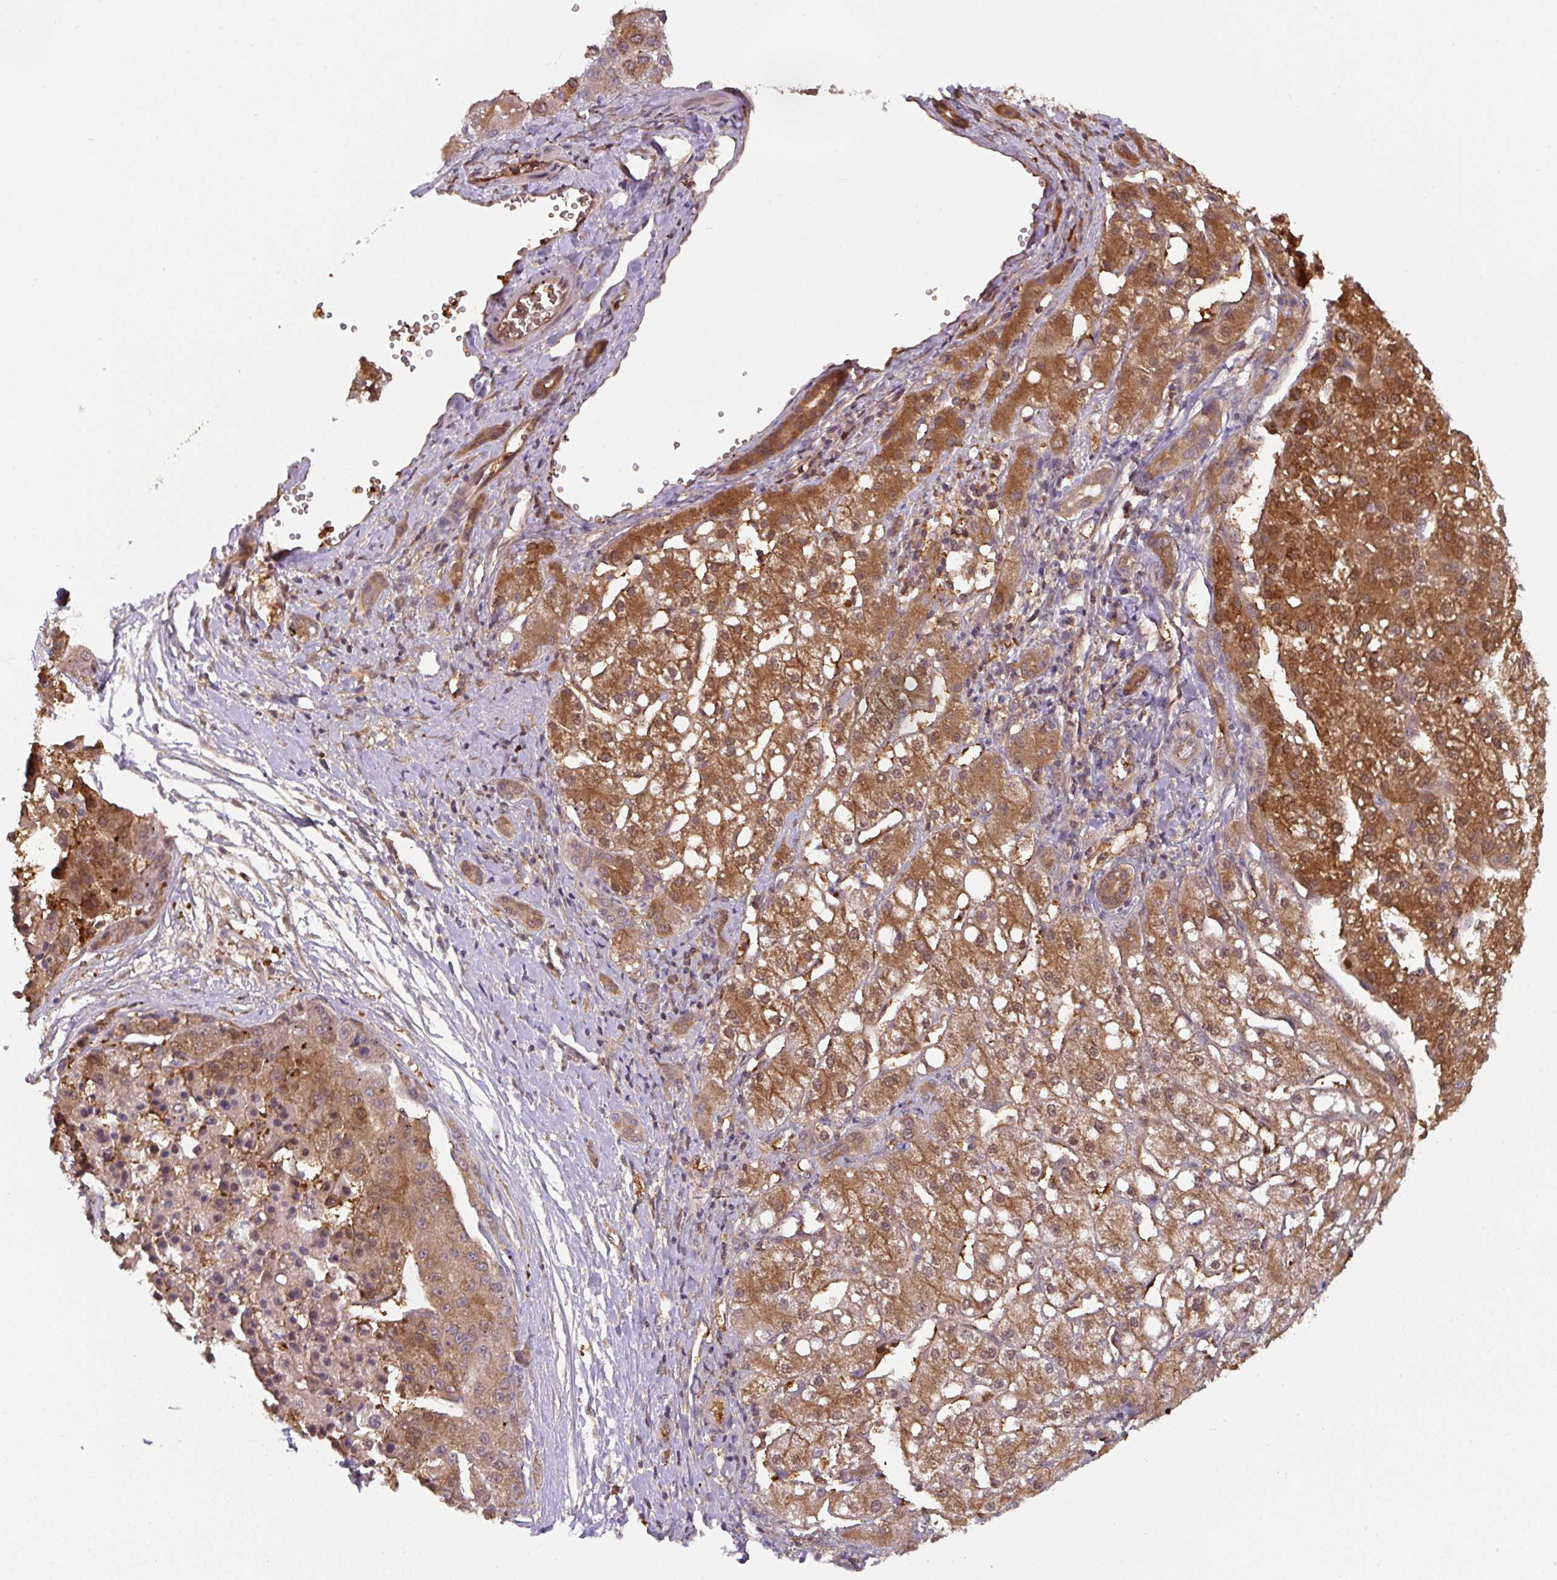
{"staining": {"intensity": "strong", "quantity": ">75%", "location": "cytoplasmic/membranous"}, "tissue": "liver cancer", "cell_type": "Tumor cells", "image_type": "cancer", "snomed": [{"axis": "morphology", "description": "Carcinoma, Hepatocellular, NOS"}, {"axis": "topography", "description": "Liver"}], "caption": "Liver cancer stained for a protein reveals strong cytoplasmic/membranous positivity in tumor cells. The staining is performed using DAB (3,3'-diaminobenzidine) brown chromogen to label protein expression. The nuclei are counter-stained blue using hematoxylin.", "gene": "ST13", "patient": {"sex": "male", "age": 67}}